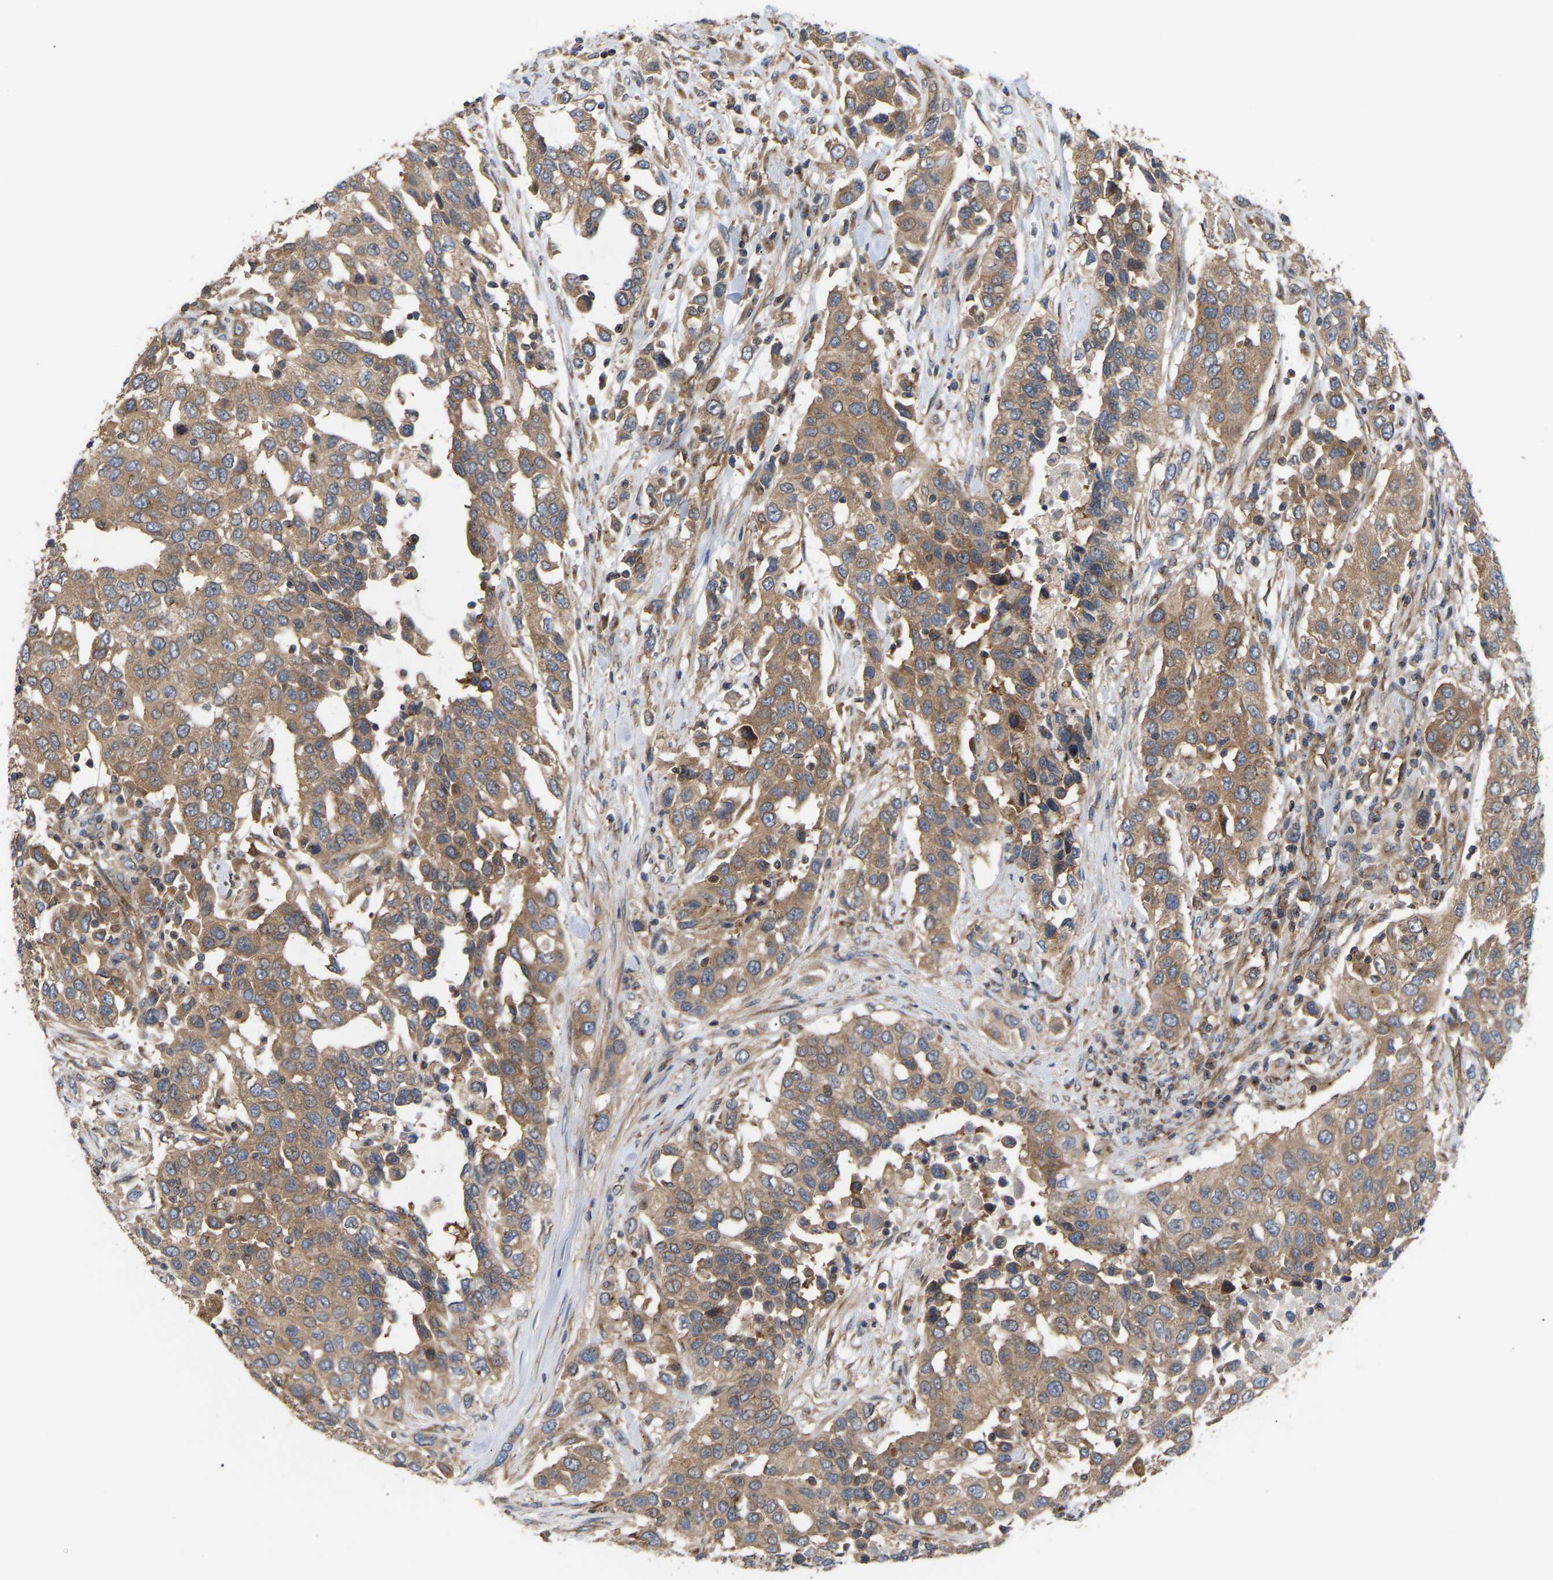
{"staining": {"intensity": "moderate", "quantity": ">75%", "location": "cytoplasmic/membranous"}, "tissue": "urothelial cancer", "cell_type": "Tumor cells", "image_type": "cancer", "snomed": [{"axis": "morphology", "description": "Urothelial carcinoma, High grade"}, {"axis": "topography", "description": "Urinary bladder"}], "caption": "The micrograph shows a brown stain indicating the presence of a protein in the cytoplasmic/membranous of tumor cells in urothelial cancer. The staining was performed using DAB to visualize the protein expression in brown, while the nuclei were stained in blue with hematoxylin (Magnification: 20x).", "gene": "LAPTM4B", "patient": {"sex": "female", "age": 80}}